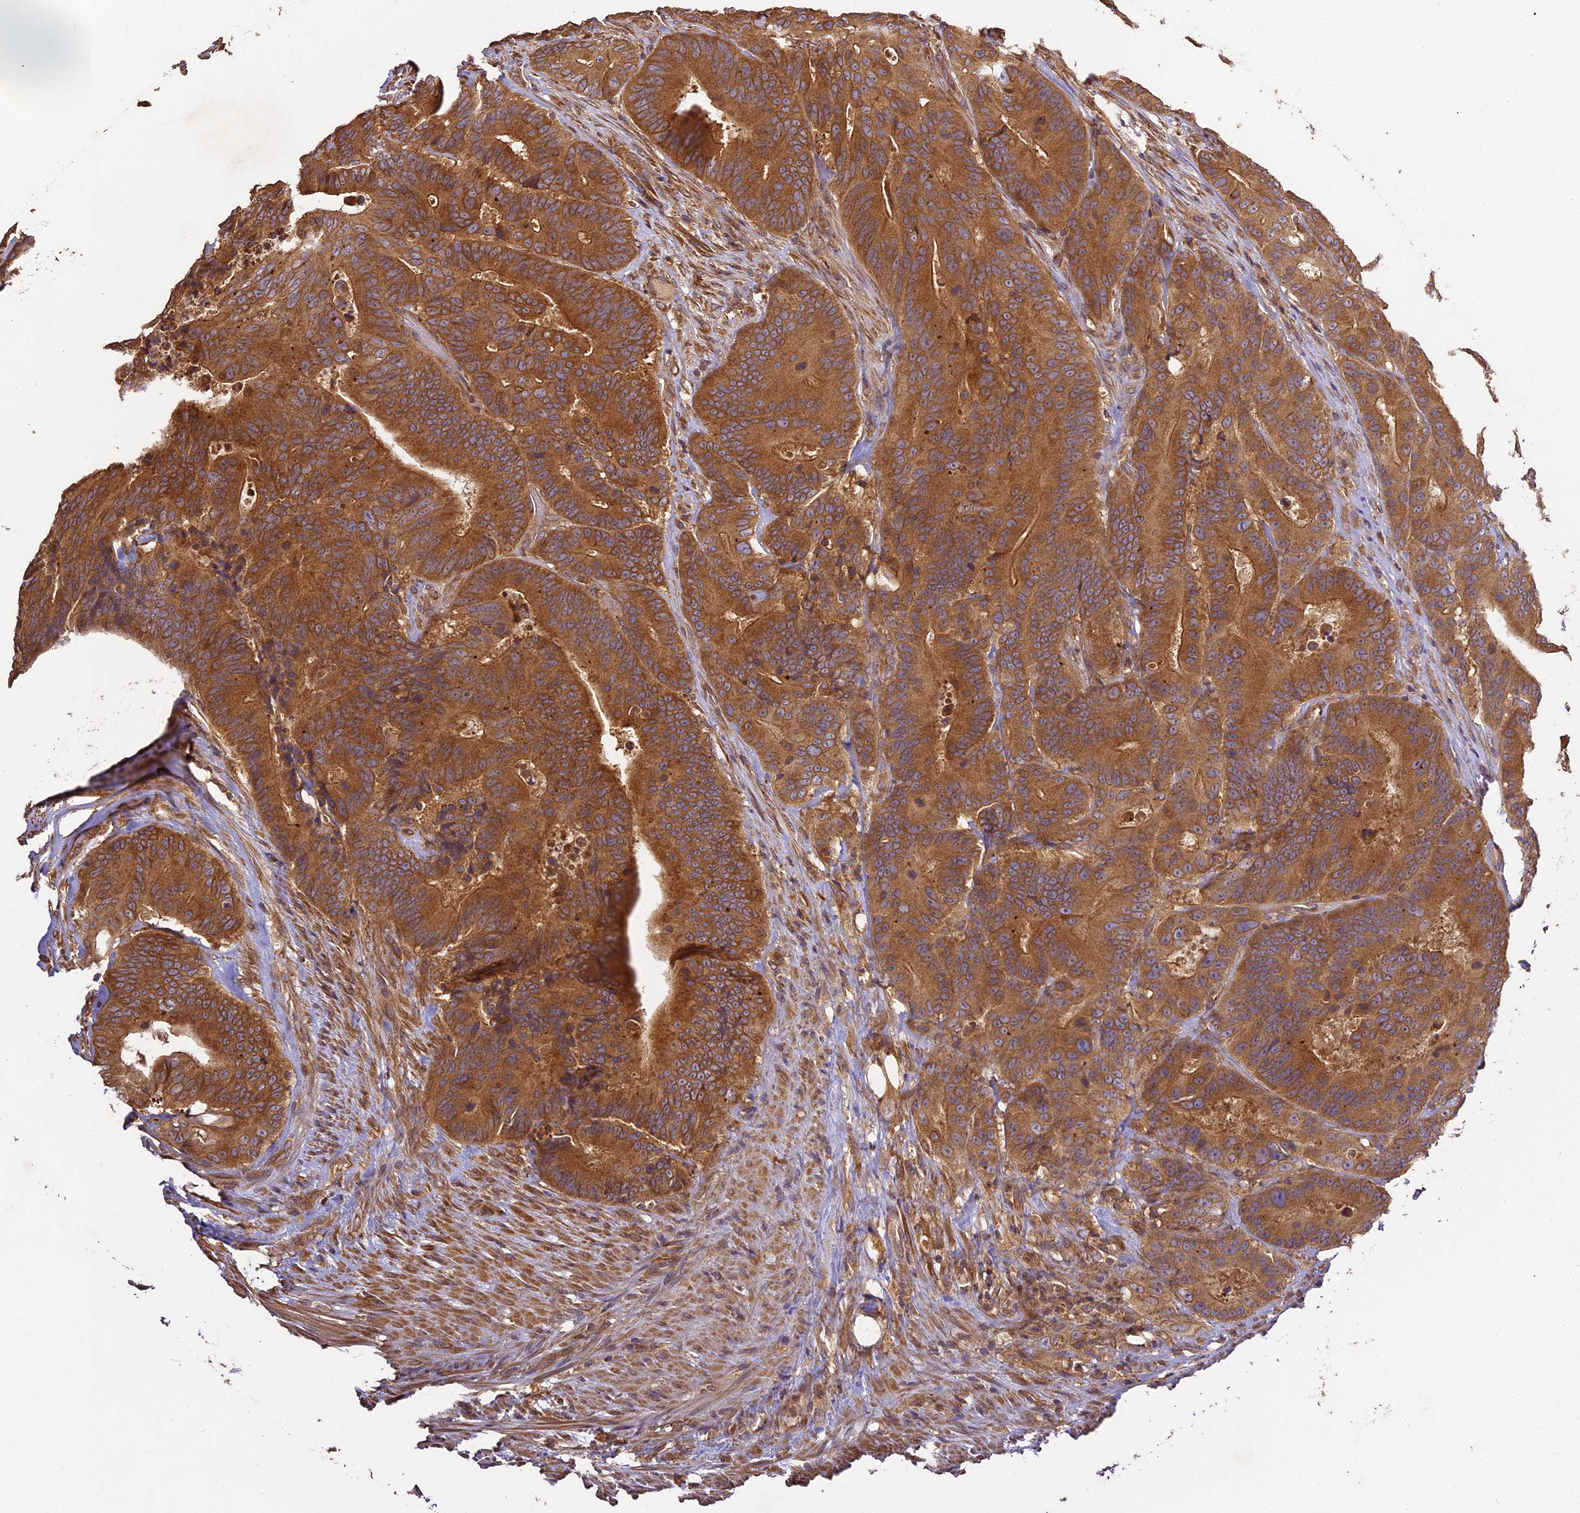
{"staining": {"intensity": "moderate", "quantity": ">75%", "location": "cytoplasmic/membranous"}, "tissue": "colorectal cancer", "cell_type": "Tumor cells", "image_type": "cancer", "snomed": [{"axis": "morphology", "description": "Adenocarcinoma, NOS"}, {"axis": "topography", "description": "Colon"}], "caption": "This is an image of IHC staining of colorectal cancer (adenocarcinoma), which shows moderate staining in the cytoplasmic/membranous of tumor cells.", "gene": "BRAP", "patient": {"sex": "male", "age": 83}}